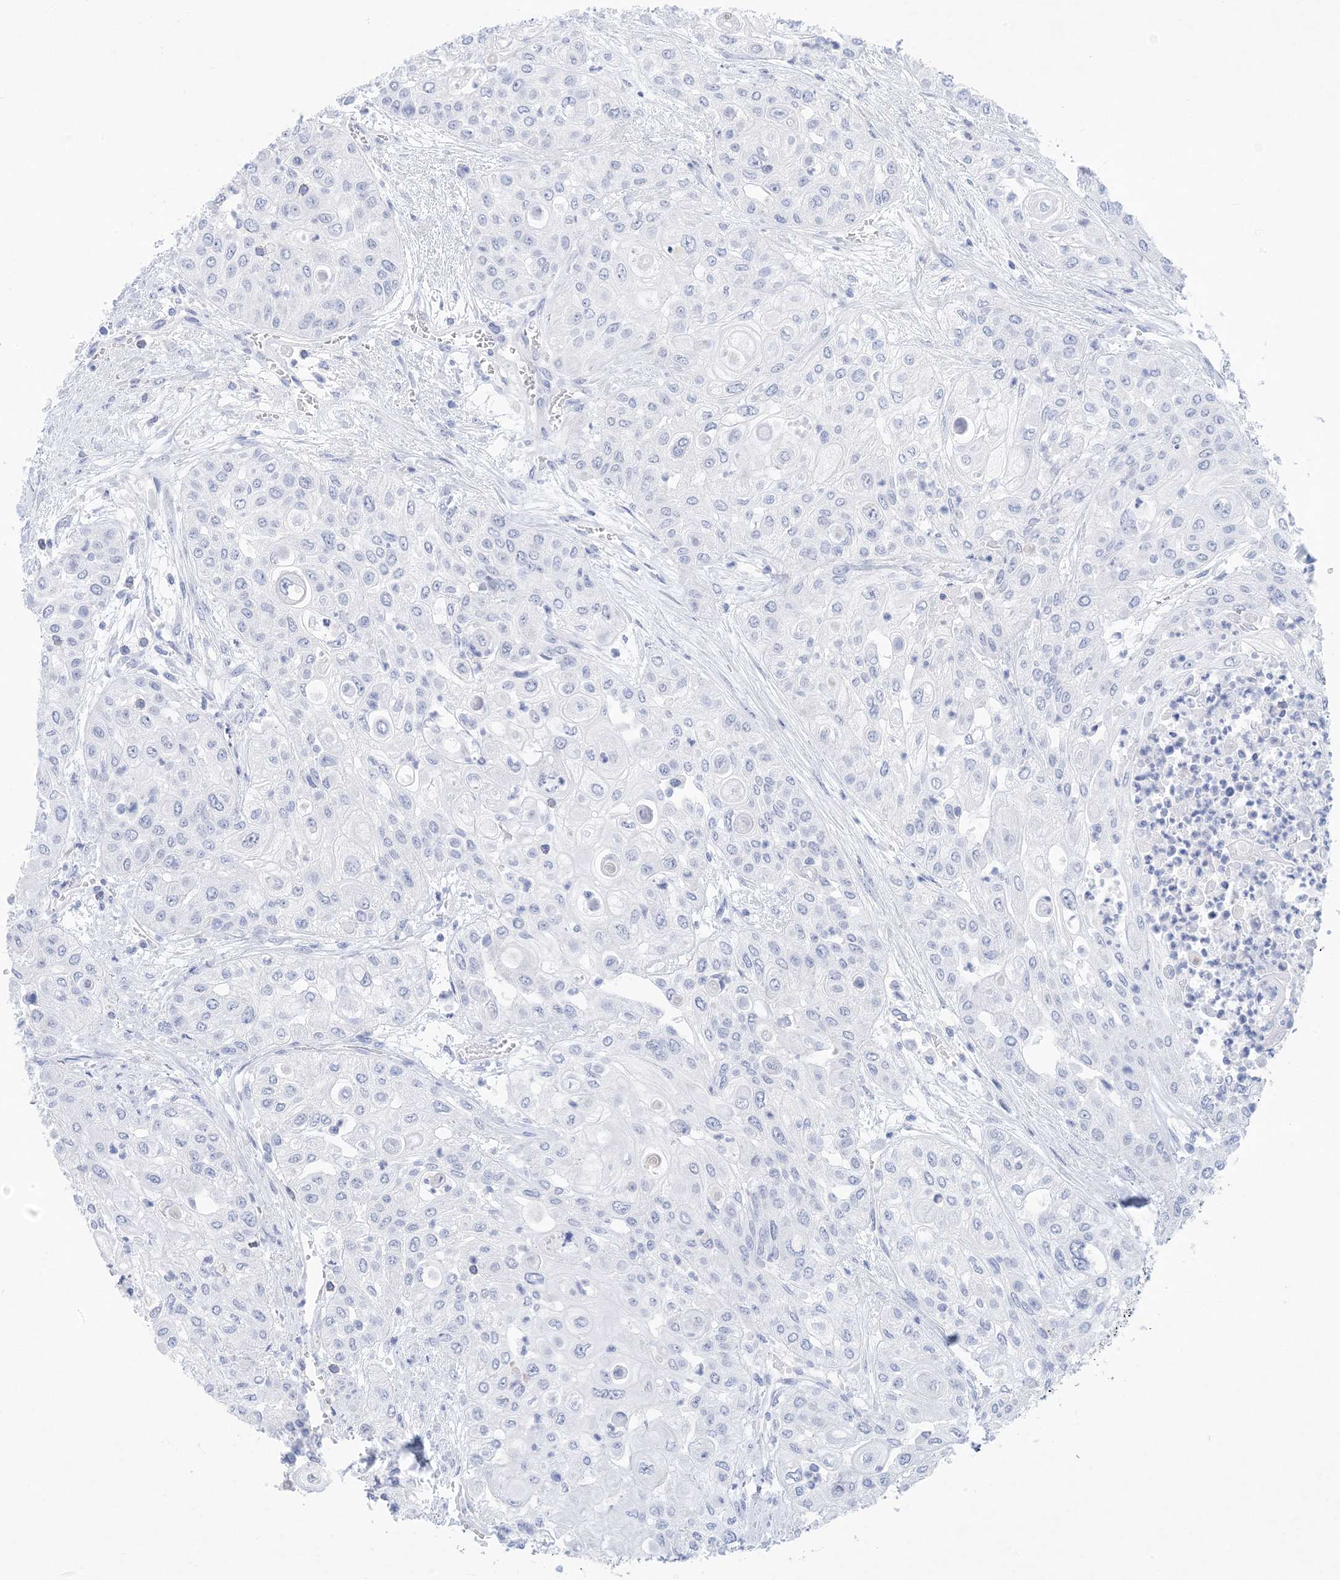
{"staining": {"intensity": "negative", "quantity": "none", "location": "none"}, "tissue": "urothelial cancer", "cell_type": "Tumor cells", "image_type": "cancer", "snomed": [{"axis": "morphology", "description": "Urothelial carcinoma, High grade"}, {"axis": "topography", "description": "Urinary bladder"}], "caption": "Immunohistochemical staining of human urothelial cancer shows no significant staining in tumor cells.", "gene": "SH3YL1", "patient": {"sex": "female", "age": 79}}